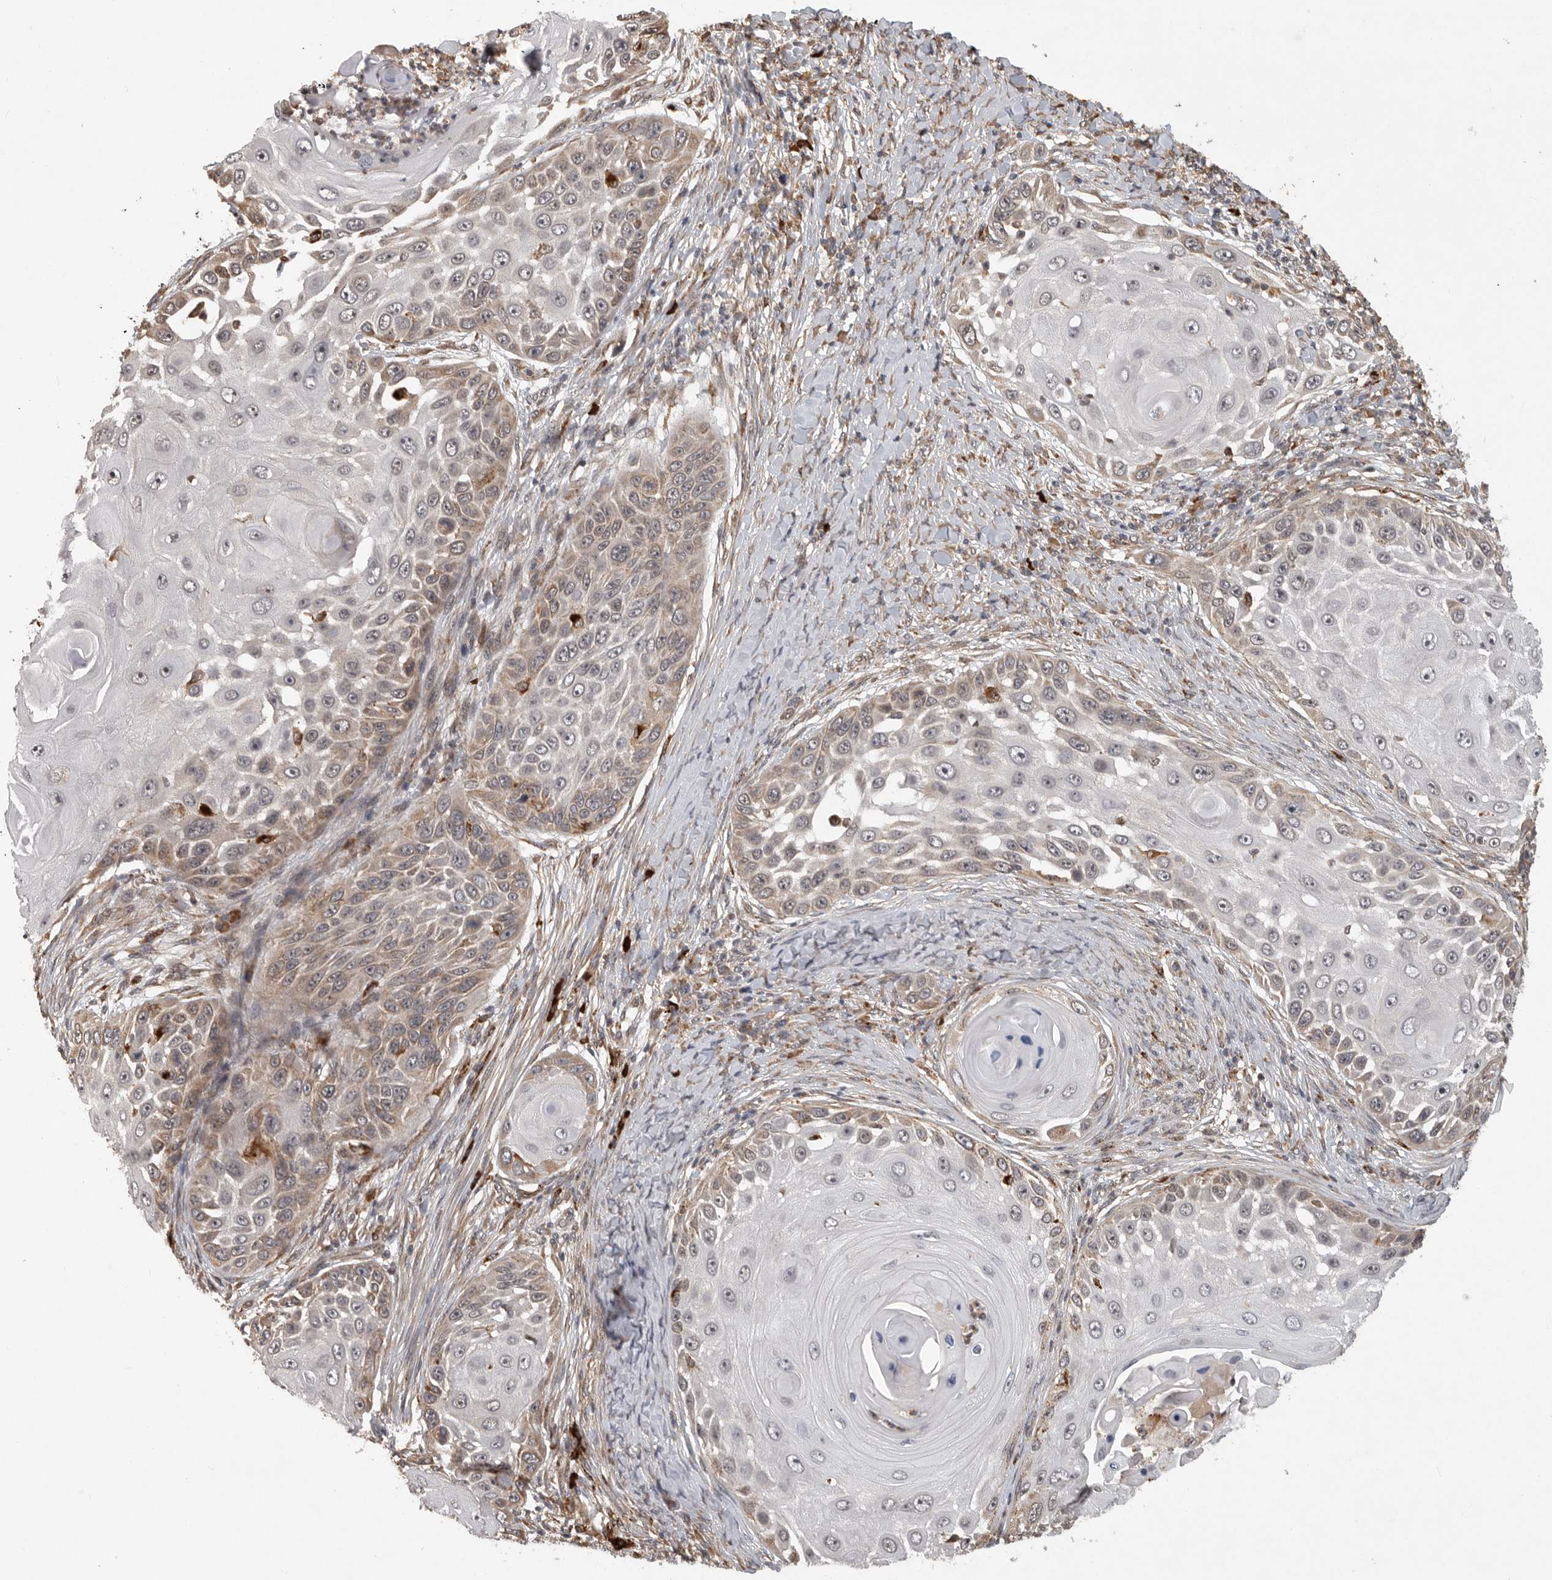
{"staining": {"intensity": "weak", "quantity": "25%-75%", "location": "cytoplasmic/membranous"}, "tissue": "skin cancer", "cell_type": "Tumor cells", "image_type": "cancer", "snomed": [{"axis": "morphology", "description": "Squamous cell carcinoma, NOS"}, {"axis": "topography", "description": "Skin"}], "caption": "Immunohistochemistry (IHC) of skin cancer (squamous cell carcinoma) demonstrates low levels of weak cytoplasmic/membranous expression in about 25%-75% of tumor cells.", "gene": "ZNF83", "patient": {"sex": "female", "age": 44}}